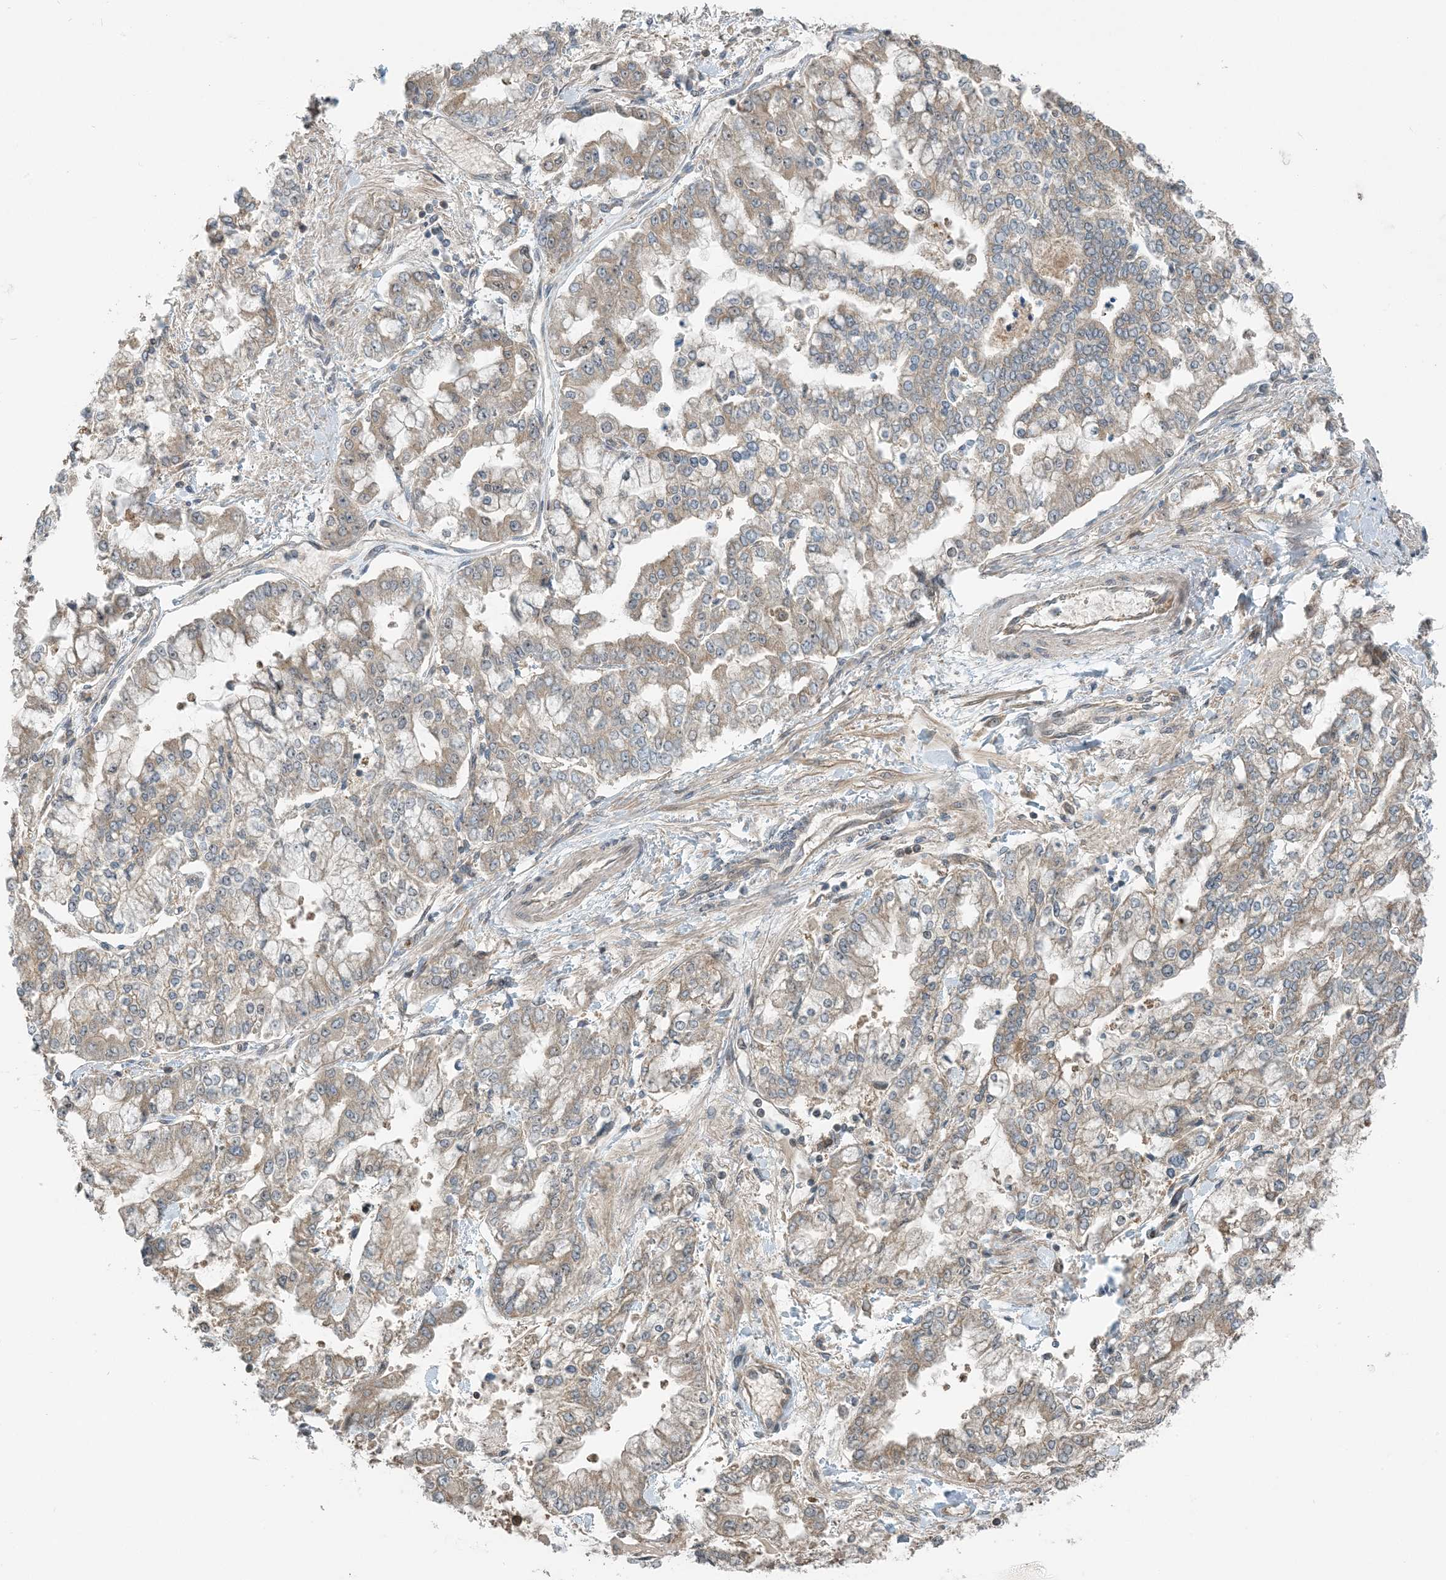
{"staining": {"intensity": "weak", "quantity": "25%-75%", "location": "cytoplasmic/membranous"}, "tissue": "stomach cancer", "cell_type": "Tumor cells", "image_type": "cancer", "snomed": [{"axis": "morphology", "description": "Normal tissue, NOS"}, {"axis": "morphology", "description": "Adenocarcinoma, NOS"}, {"axis": "topography", "description": "Stomach, upper"}, {"axis": "topography", "description": "Stomach"}], "caption": "Stomach adenocarcinoma stained for a protein shows weak cytoplasmic/membranous positivity in tumor cells.", "gene": "ZBTB3", "patient": {"sex": "male", "age": 76}}